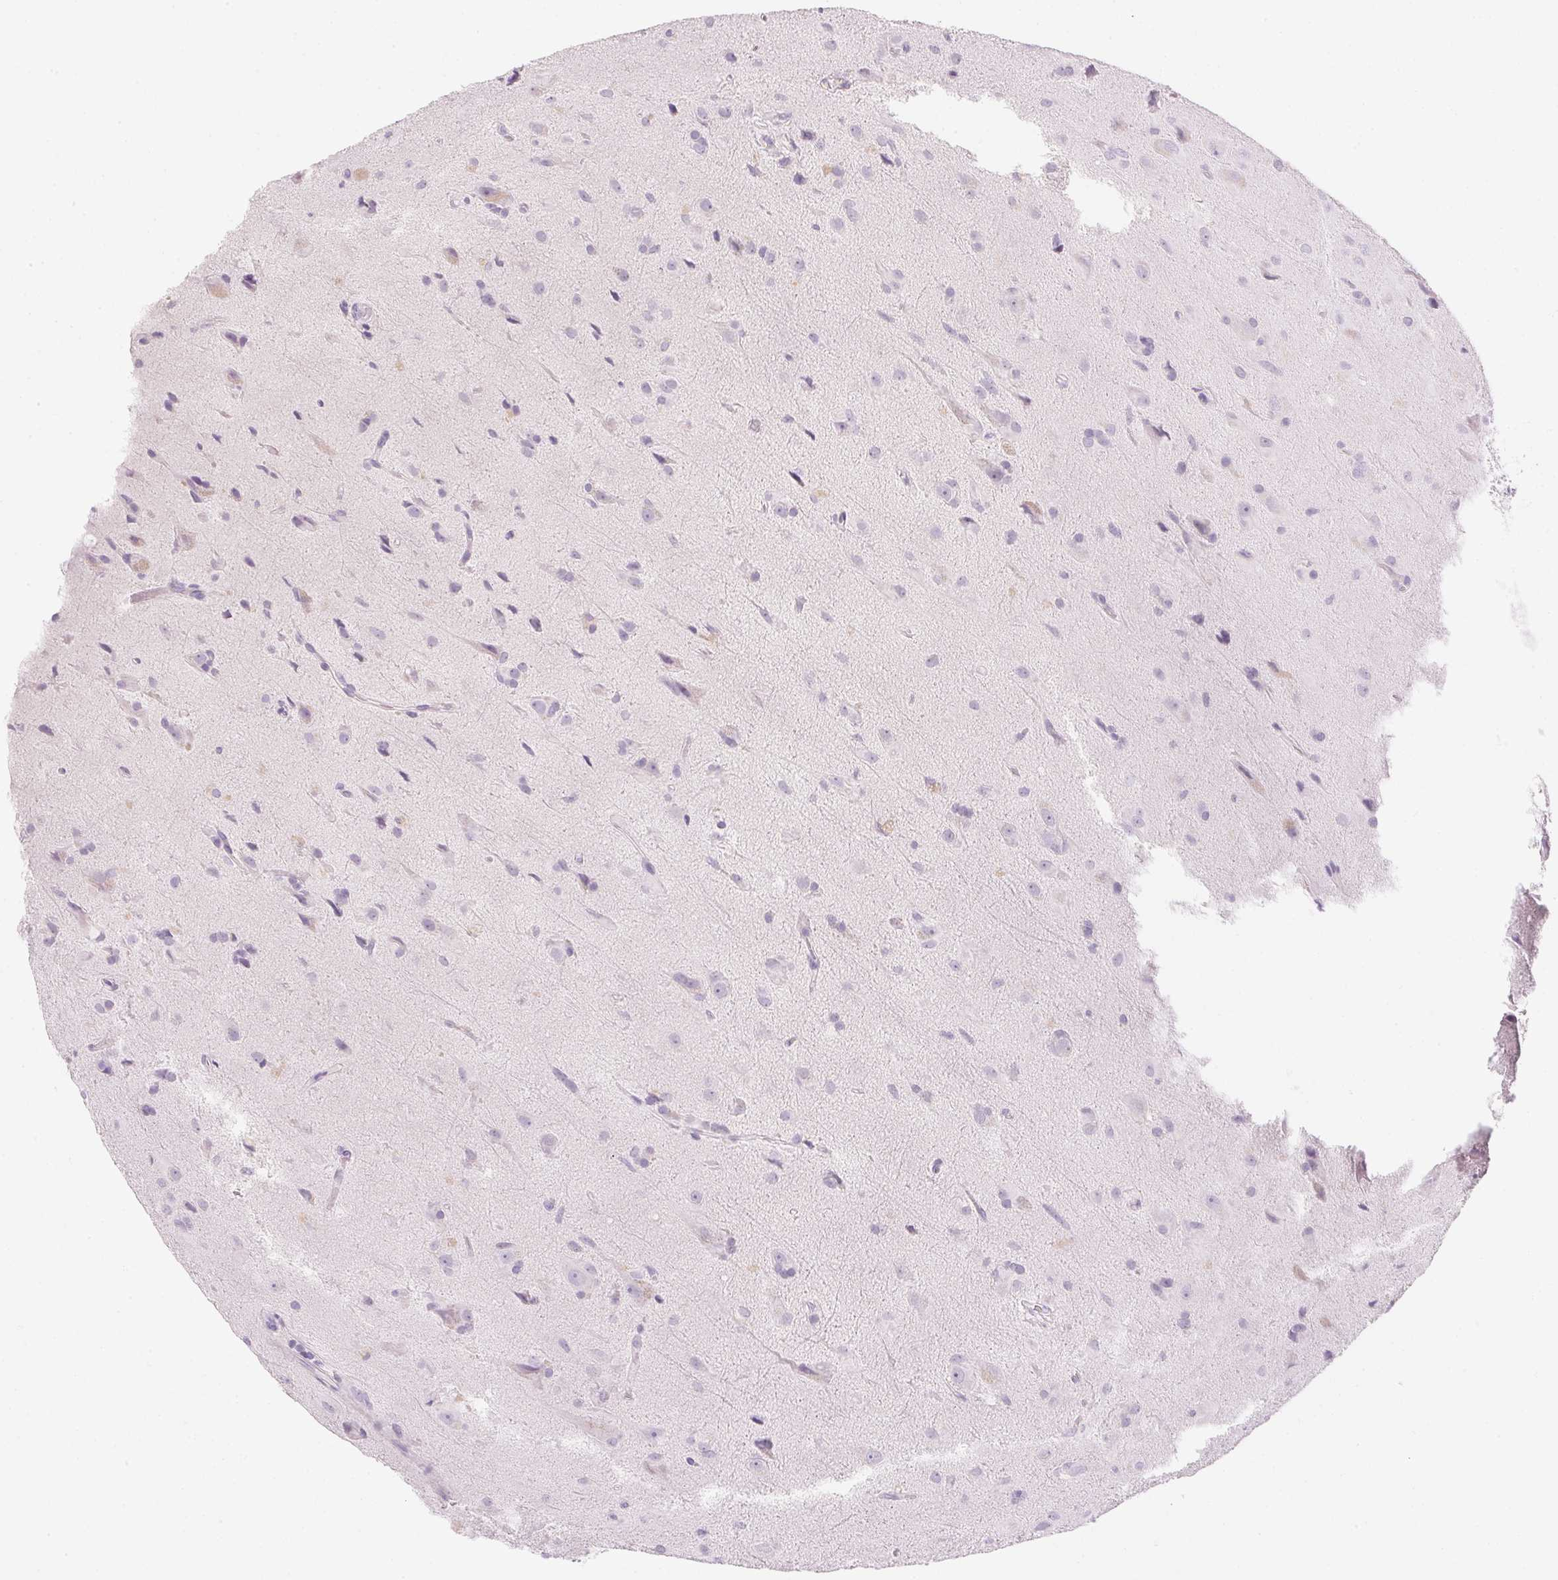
{"staining": {"intensity": "negative", "quantity": "none", "location": "none"}, "tissue": "glioma", "cell_type": "Tumor cells", "image_type": "cancer", "snomed": [{"axis": "morphology", "description": "Glioma, malignant, Low grade"}, {"axis": "topography", "description": "Brain"}], "caption": "IHC of human glioma exhibits no expression in tumor cells.", "gene": "IGFBP1", "patient": {"sex": "male", "age": 58}}